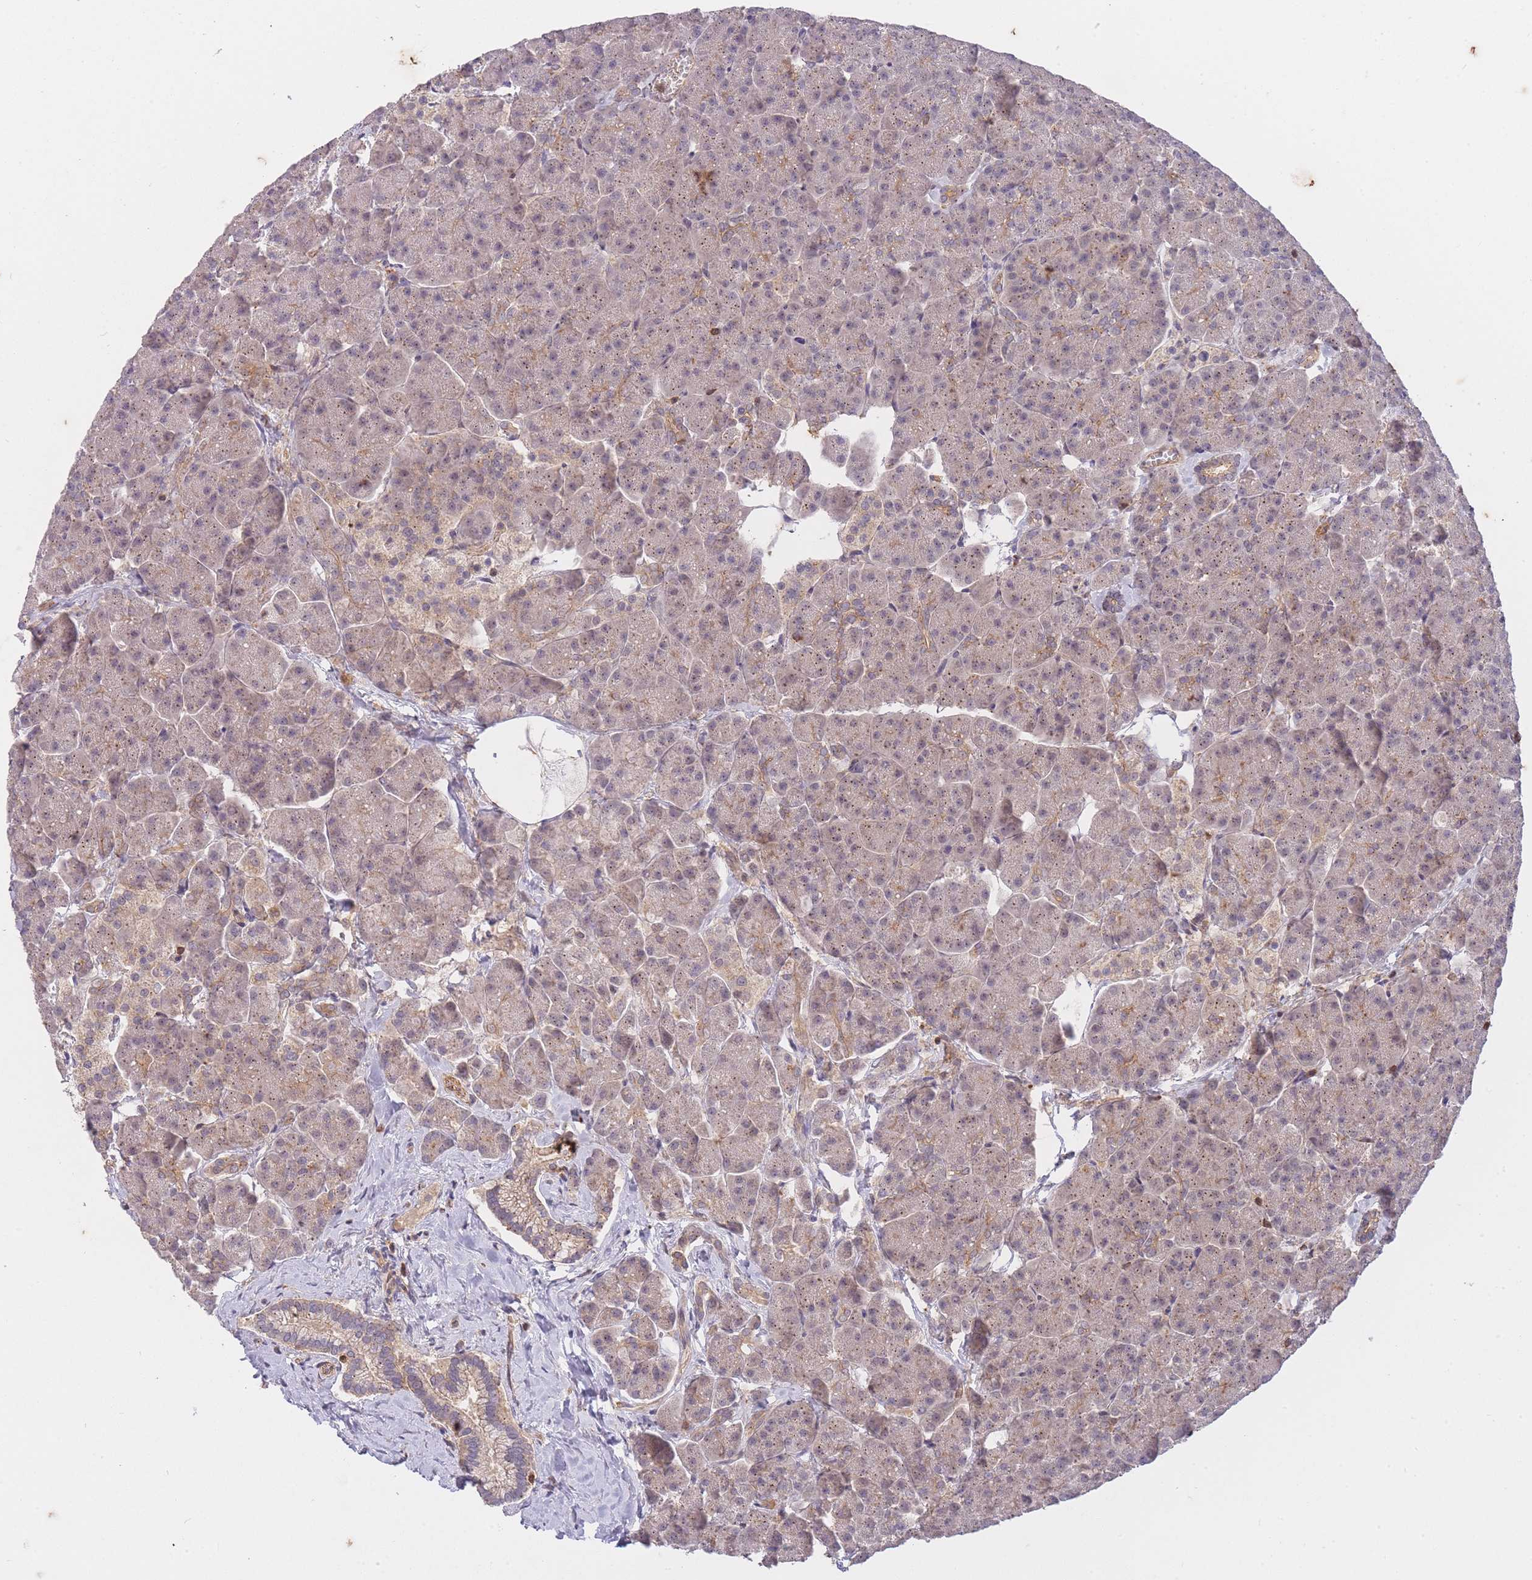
{"staining": {"intensity": "weak", "quantity": "25%-75%", "location": "cytoplasmic/membranous"}, "tissue": "pancreas", "cell_type": "Exocrine glandular cells", "image_type": "normal", "snomed": [{"axis": "morphology", "description": "Normal tissue, NOS"}, {"axis": "topography", "description": "Pancreas"}, {"axis": "topography", "description": "Peripheral nerve tissue"}], "caption": "Immunohistochemistry micrograph of benign human pancreas stained for a protein (brown), which shows low levels of weak cytoplasmic/membranous expression in about 25%-75% of exocrine glandular cells.", "gene": "ST8SIA4", "patient": {"sex": "male", "age": 54}}